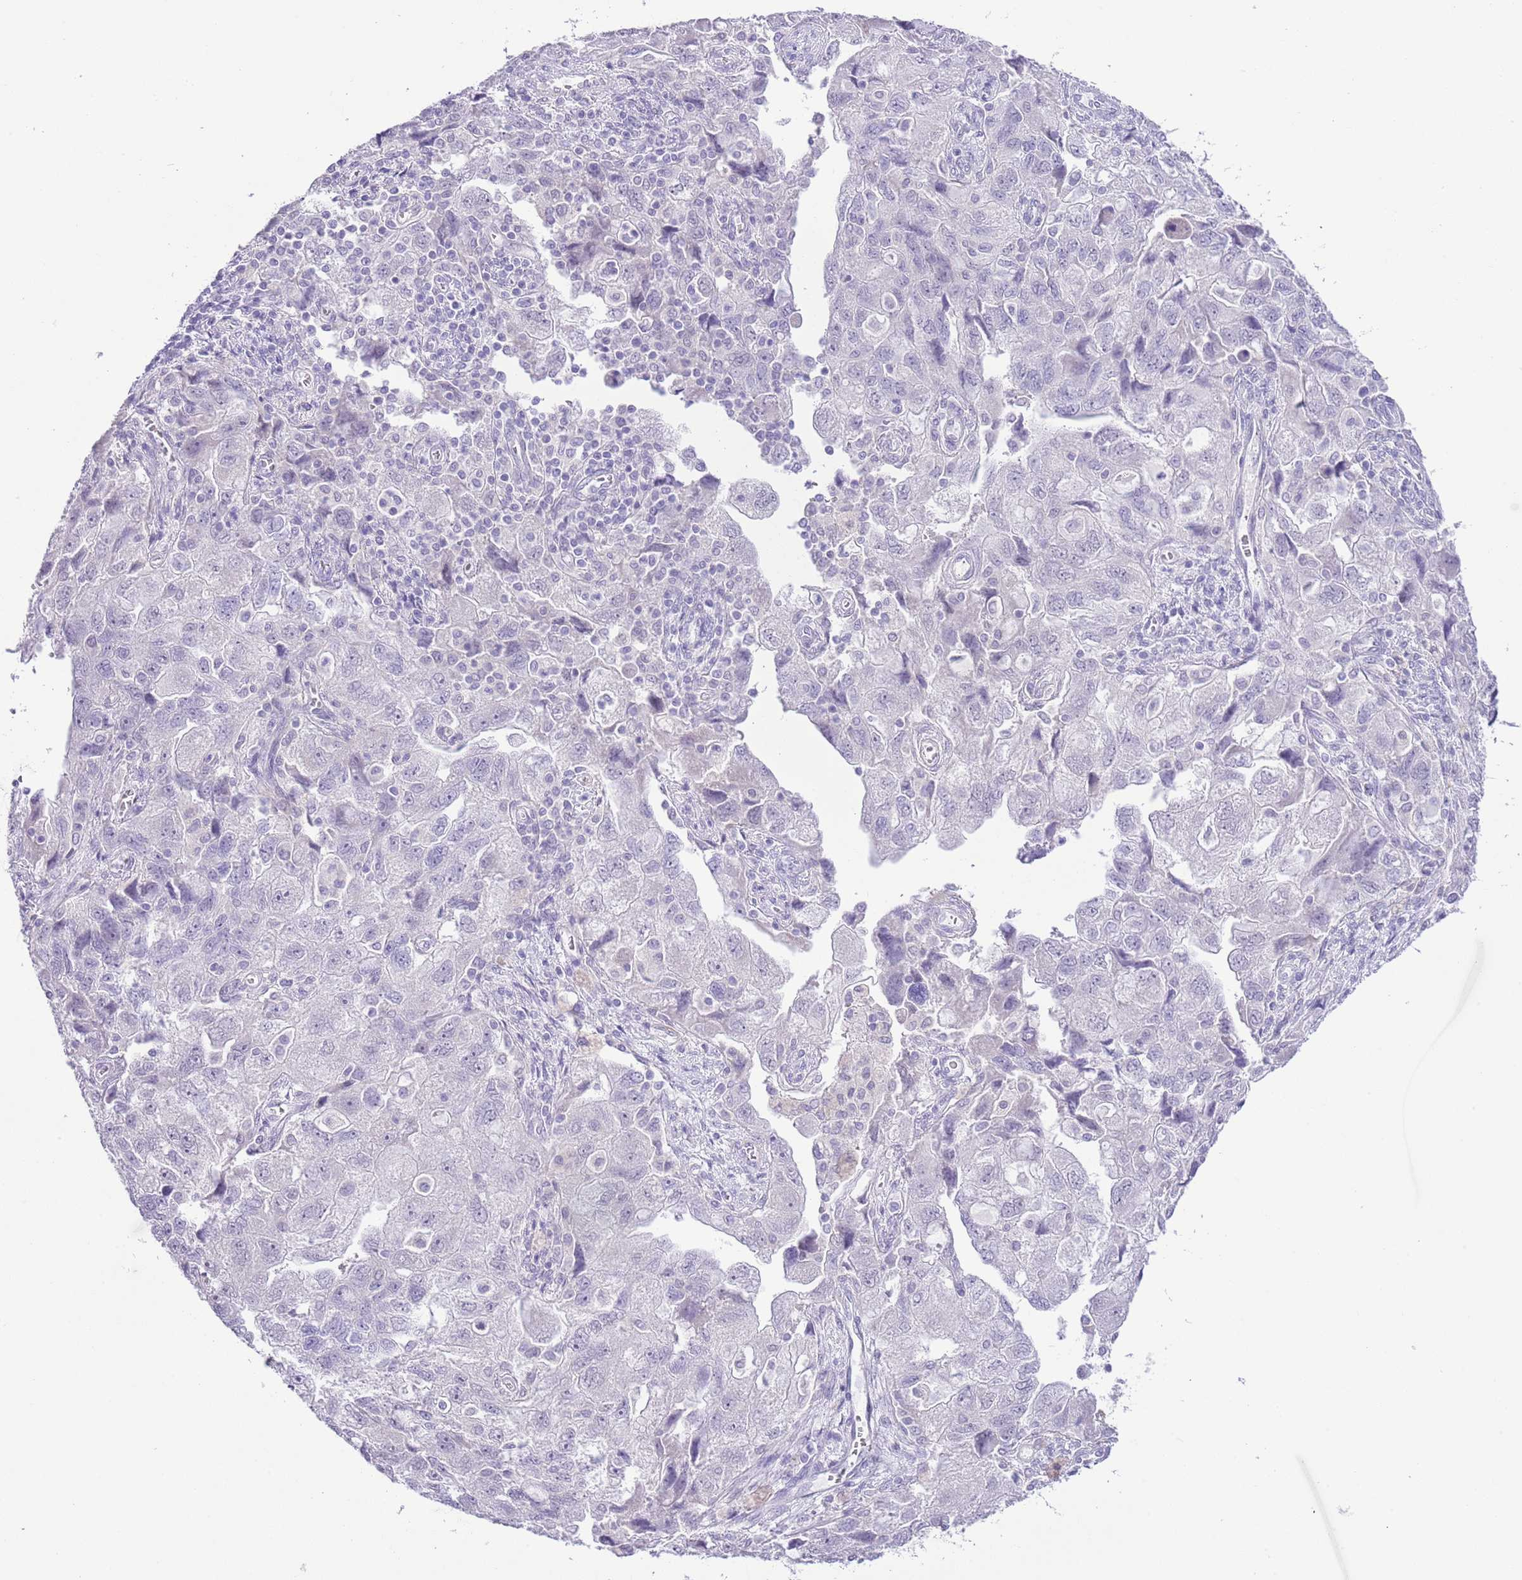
{"staining": {"intensity": "negative", "quantity": "none", "location": "none"}, "tissue": "ovarian cancer", "cell_type": "Tumor cells", "image_type": "cancer", "snomed": [{"axis": "morphology", "description": "Carcinoma, NOS"}, {"axis": "morphology", "description": "Cystadenocarcinoma, serous, NOS"}, {"axis": "topography", "description": "Ovary"}], "caption": "This is an immunohistochemistry (IHC) photomicrograph of ovarian cancer (serous cystadenocarcinoma). There is no expression in tumor cells.", "gene": "MIDN", "patient": {"sex": "female", "age": 69}}